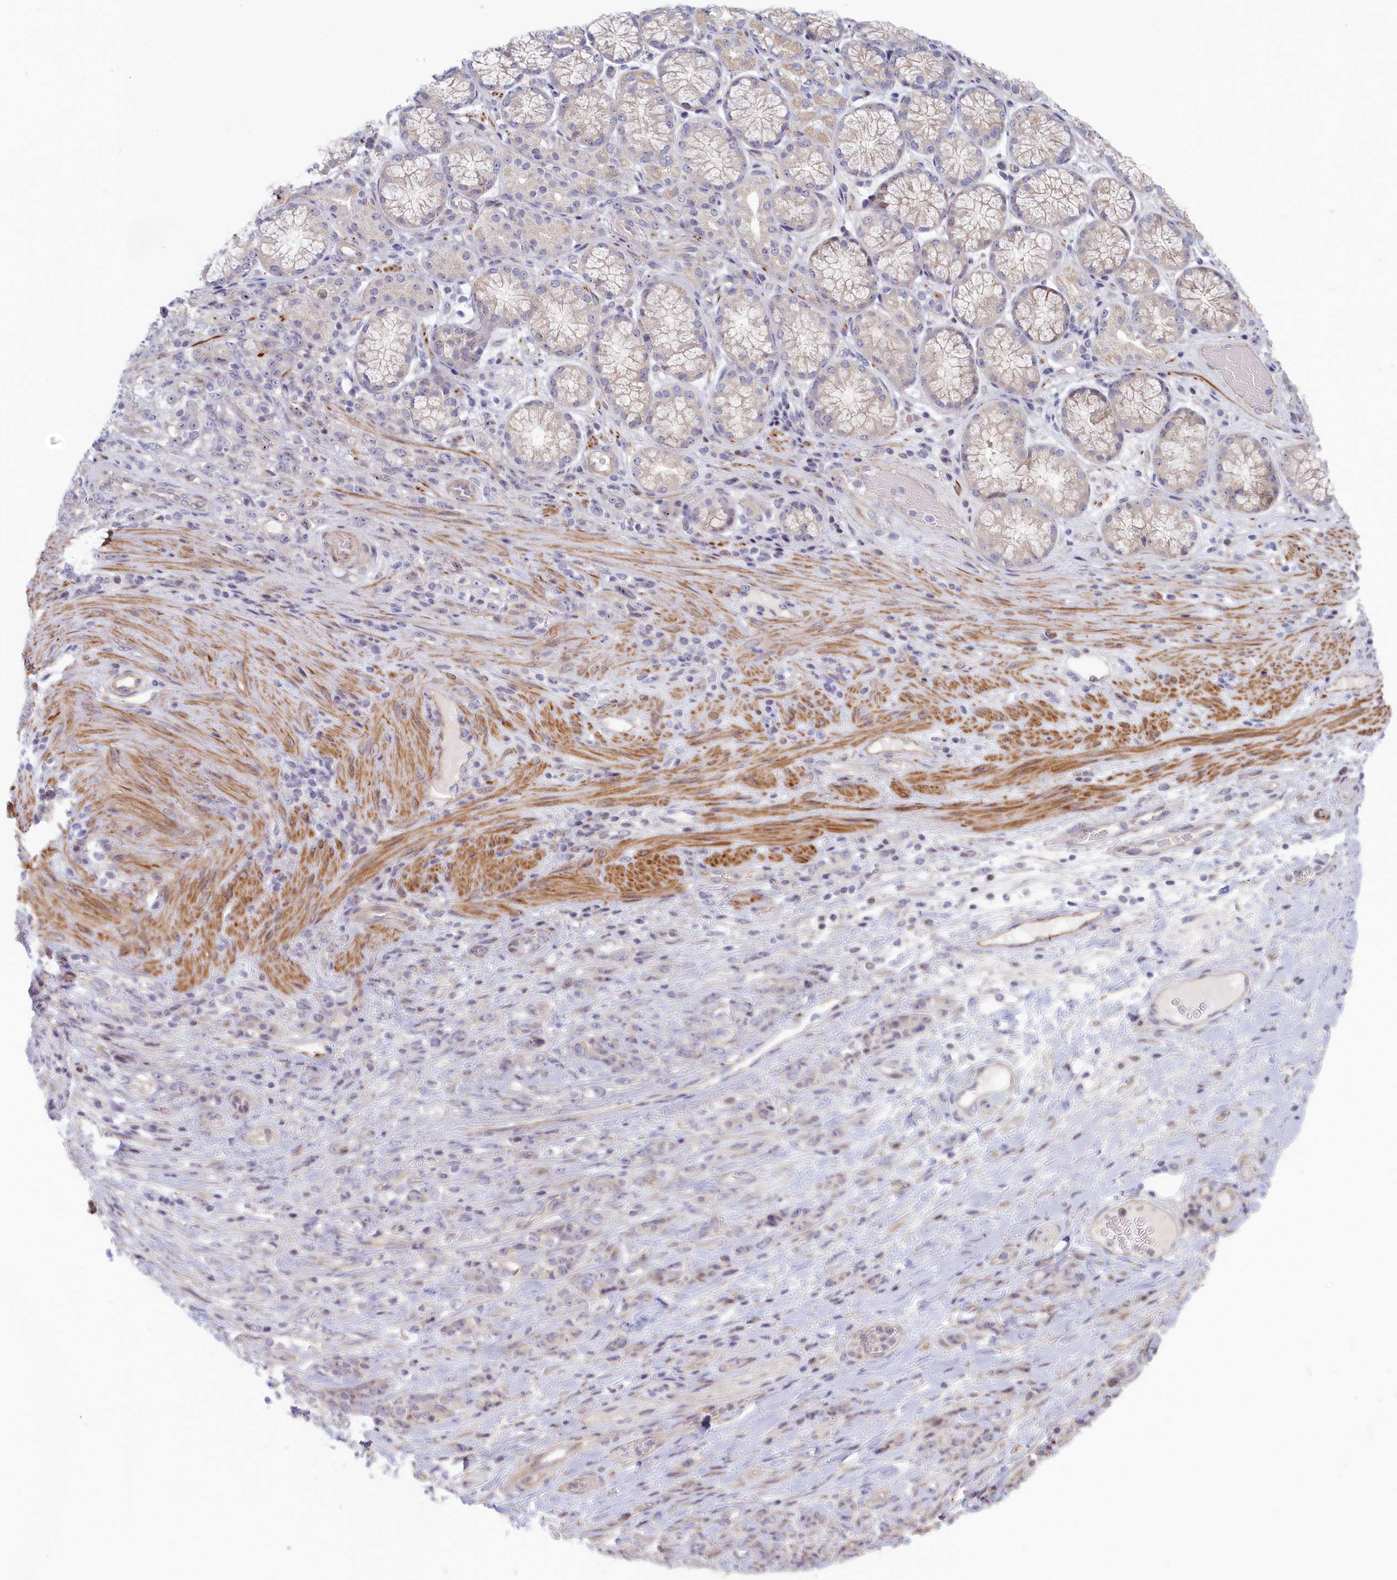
{"staining": {"intensity": "negative", "quantity": "none", "location": "none"}, "tissue": "stomach cancer", "cell_type": "Tumor cells", "image_type": "cancer", "snomed": [{"axis": "morphology", "description": "Adenocarcinoma, NOS"}, {"axis": "topography", "description": "Stomach"}], "caption": "This is an immunohistochemistry histopathology image of human stomach cancer. There is no staining in tumor cells.", "gene": "INTS4", "patient": {"sex": "female", "age": 79}}